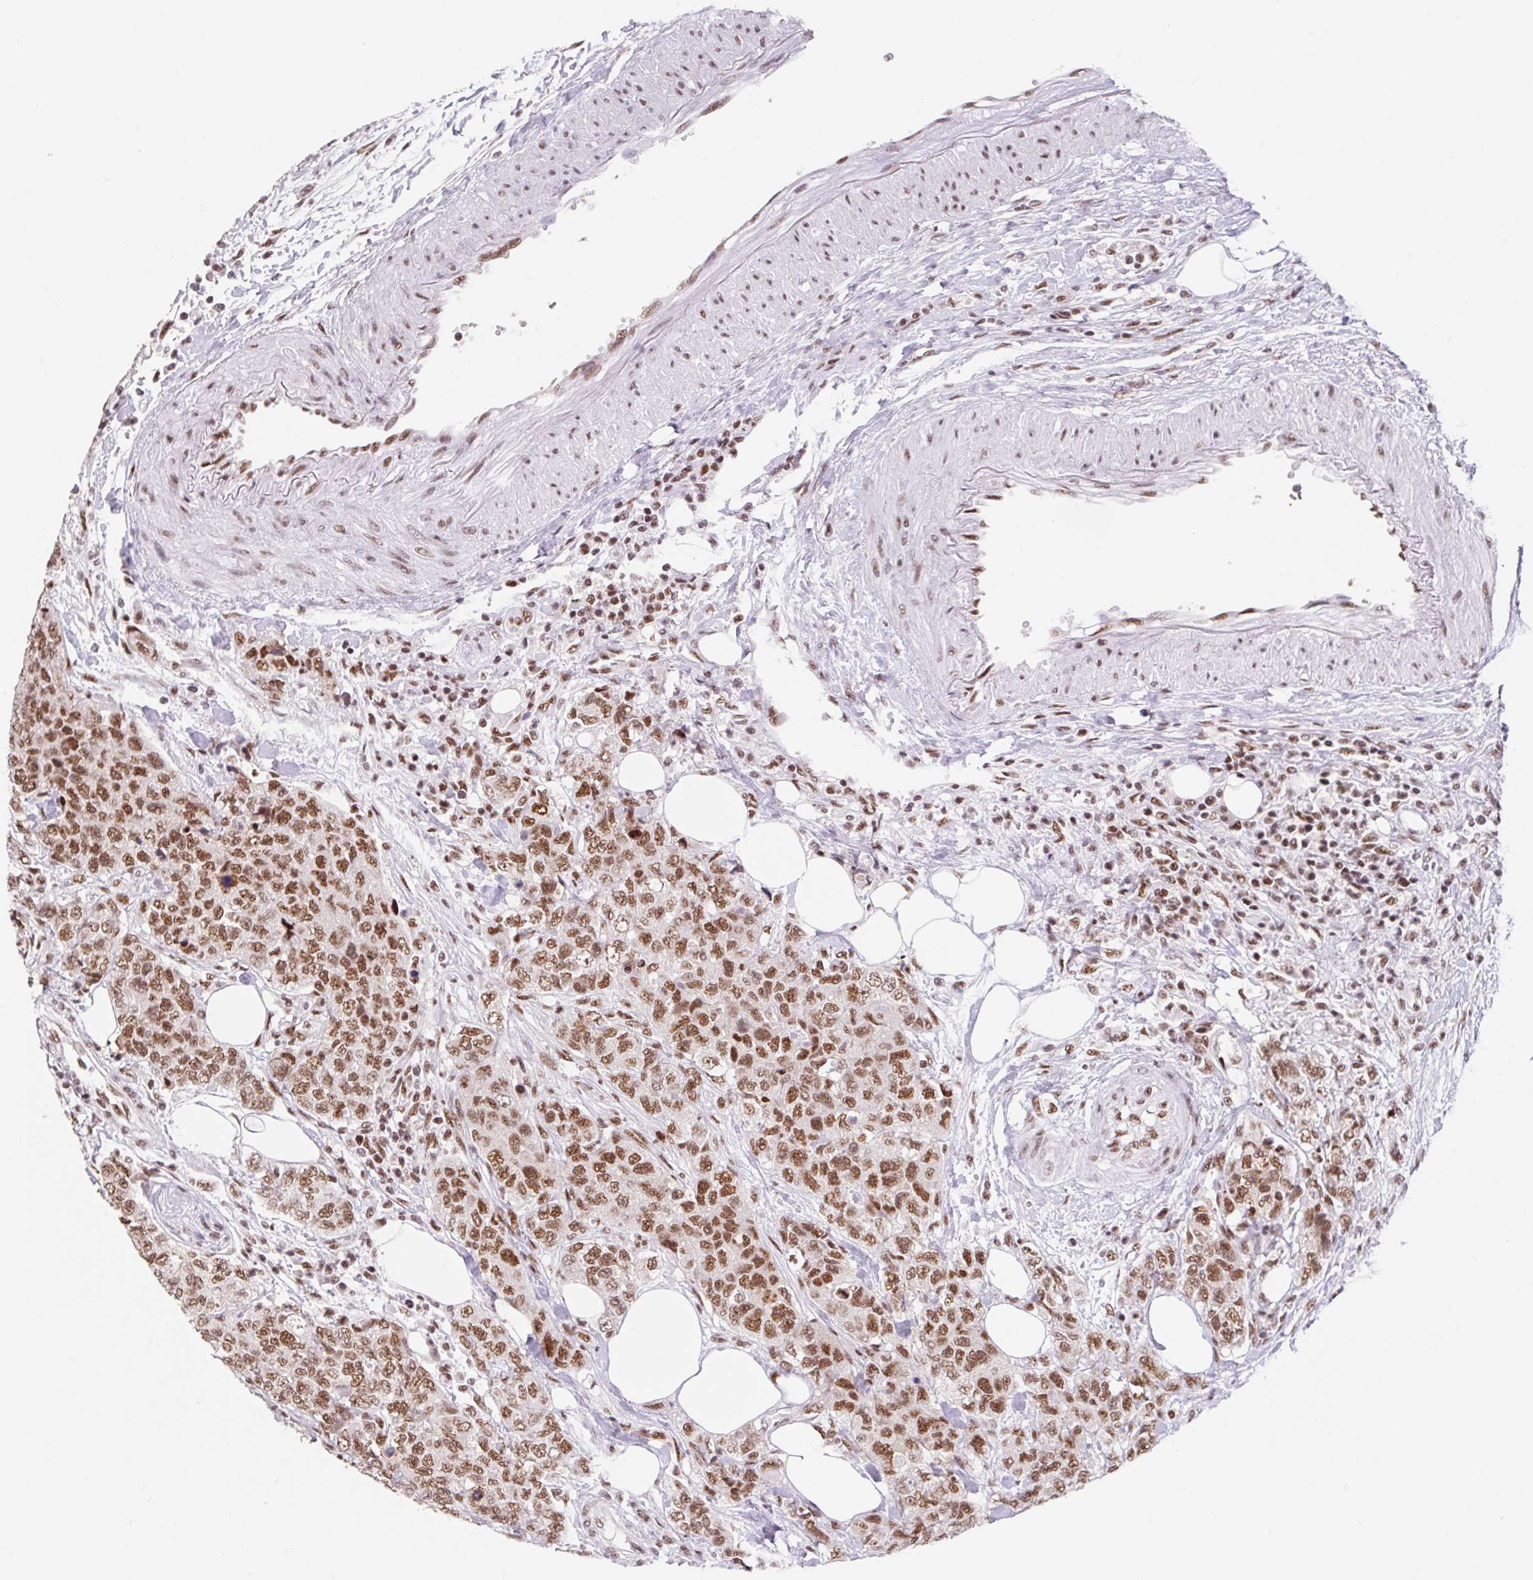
{"staining": {"intensity": "moderate", "quantity": ">75%", "location": "nuclear"}, "tissue": "urothelial cancer", "cell_type": "Tumor cells", "image_type": "cancer", "snomed": [{"axis": "morphology", "description": "Urothelial carcinoma, High grade"}, {"axis": "topography", "description": "Urinary bladder"}], "caption": "Immunohistochemistry micrograph of human urothelial cancer stained for a protein (brown), which exhibits medium levels of moderate nuclear expression in approximately >75% of tumor cells.", "gene": "SRSF10", "patient": {"sex": "female", "age": 78}}